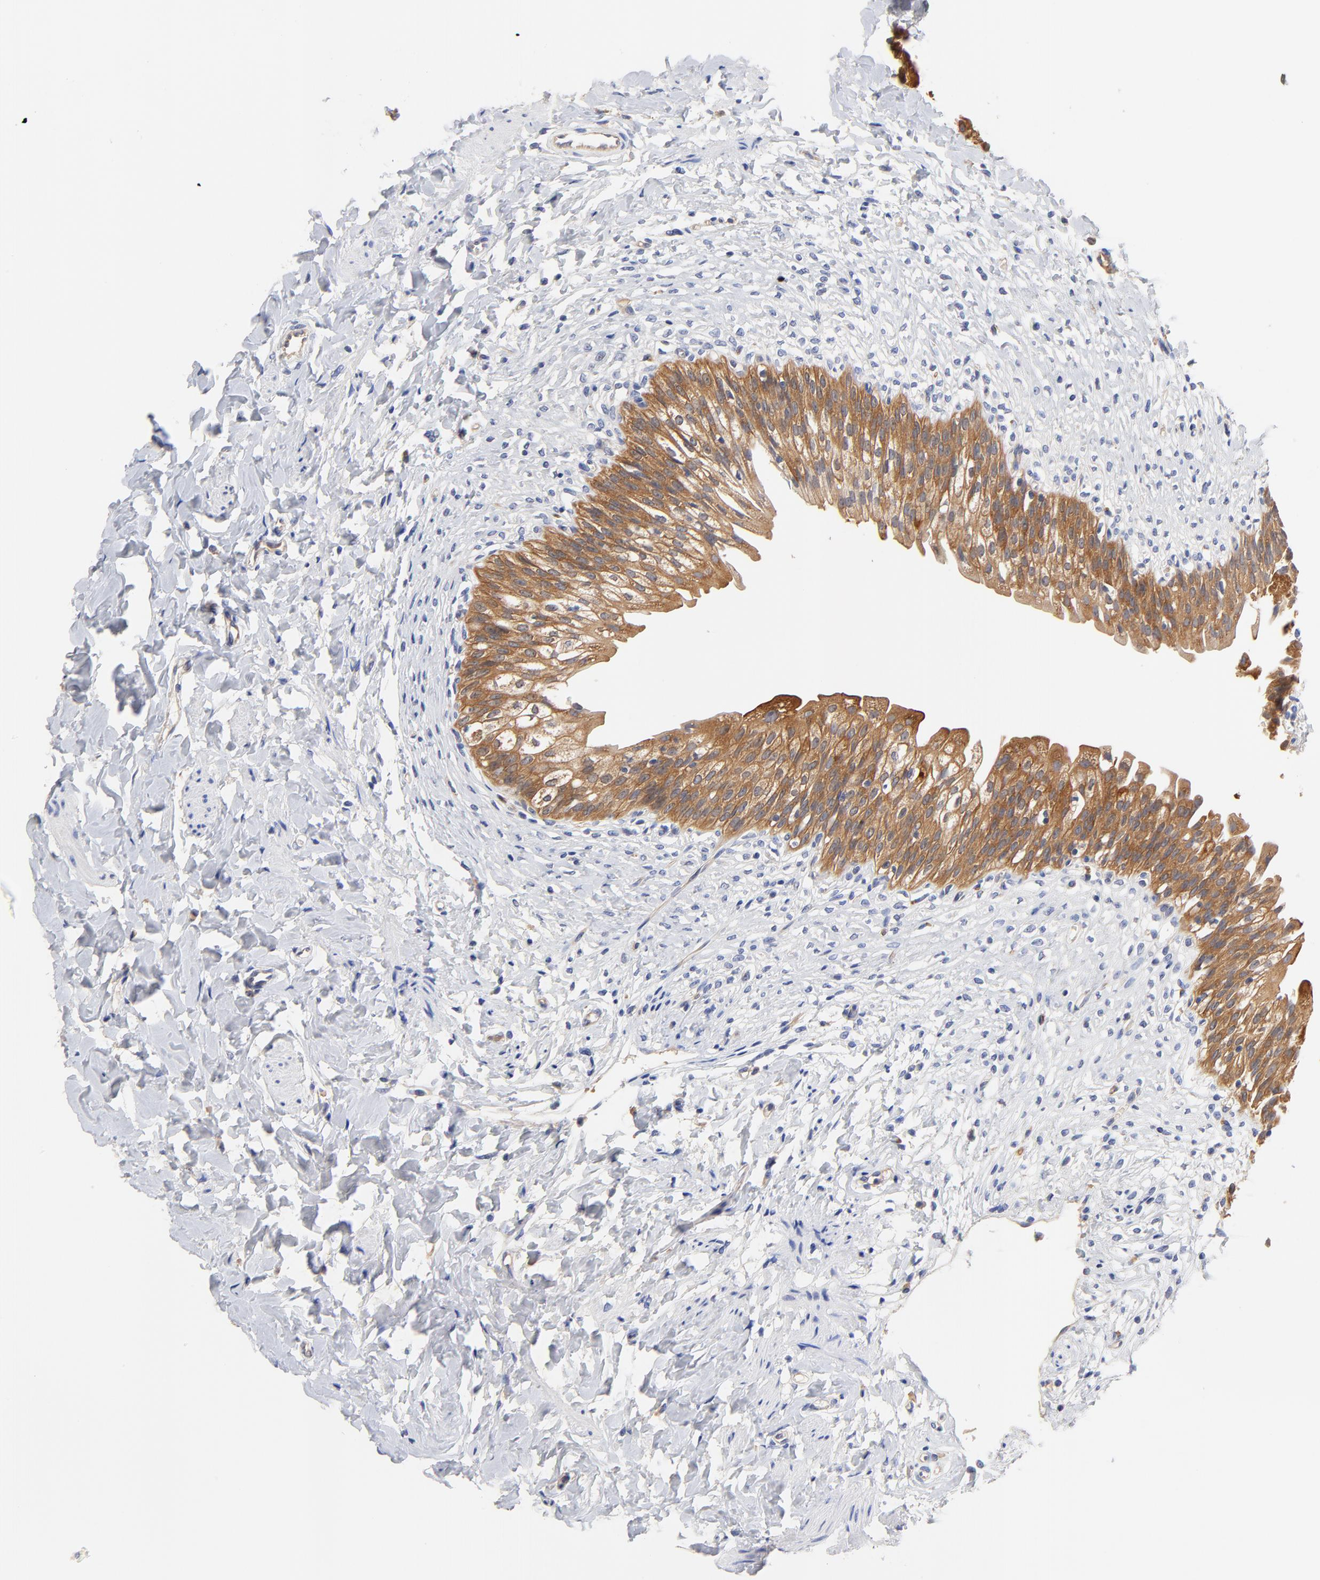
{"staining": {"intensity": "strong", "quantity": ">75%", "location": "cytoplasmic/membranous"}, "tissue": "urinary bladder", "cell_type": "Urothelial cells", "image_type": "normal", "snomed": [{"axis": "morphology", "description": "Normal tissue, NOS"}, {"axis": "morphology", "description": "Inflammation, NOS"}, {"axis": "topography", "description": "Urinary bladder"}], "caption": "Brown immunohistochemical staining in normal human urinary bladder exhibits strong cytoplasmic/membranous positivity in approximately >75% of urothelial cells.", "gene": "FBXL2", "patient": {"sex": "female", "age": 80}}